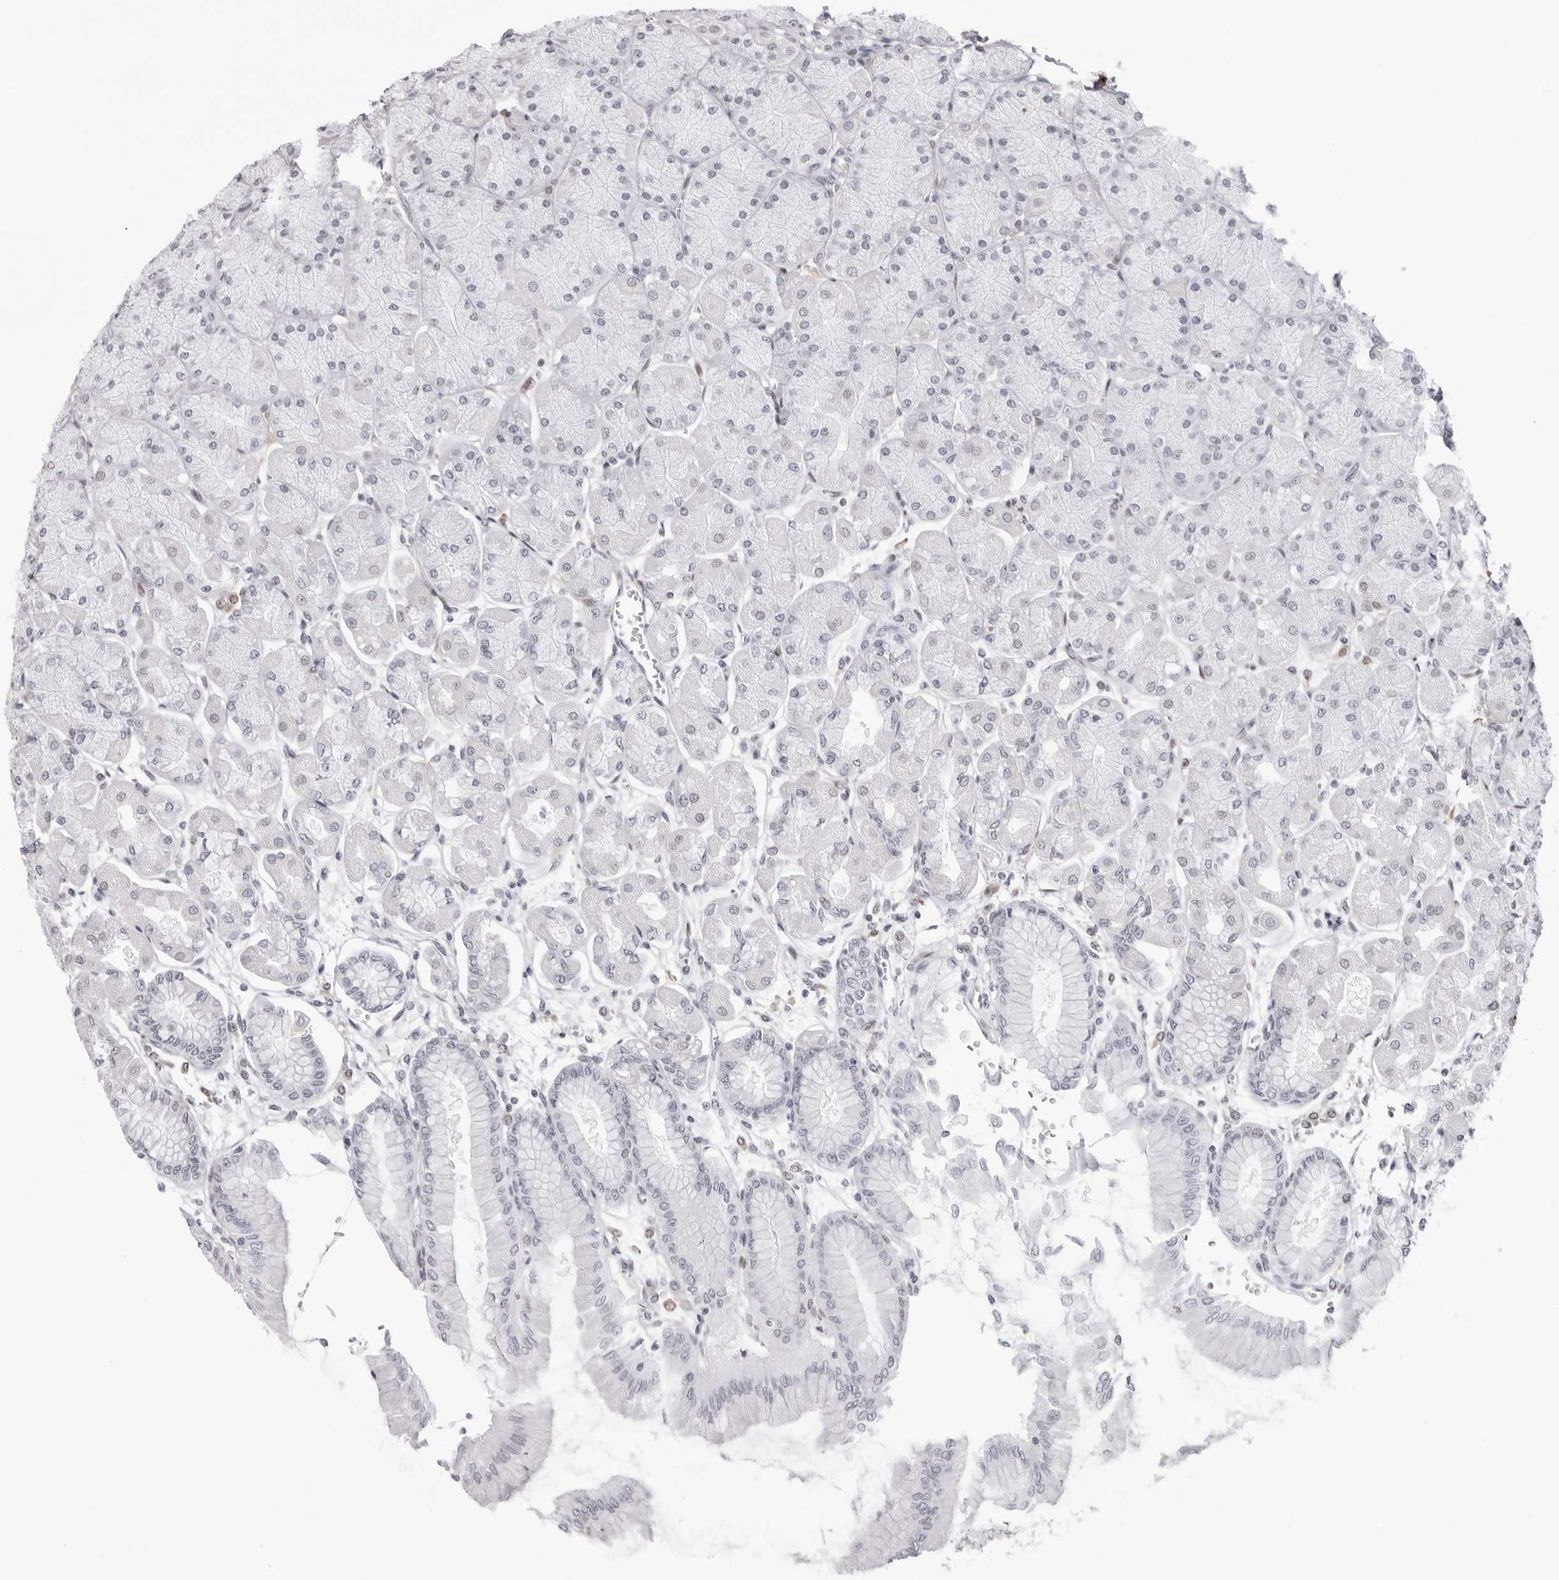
{"staining": {"intensity": "weak", "quantity": "<25%", "location": "nuclear"}, "tissue": "stomach", "cell_type": "Glandular cells", "image_type": "normal", "snomed": [{"axis": "morphology", "description": "Normal tissue, NOS"}, {"axis": "topography", "description": "Stomach, upper"}], "caption": "Immunohistochemistry (IHC) of normal stomach demonstrates no expression in glandular cells. (Brightfield microscopy of DAB immunohistochemistry (IHC) at high magnification).", "gene": "NTPCR", "patient": {"sex": "female", "age": 56}}